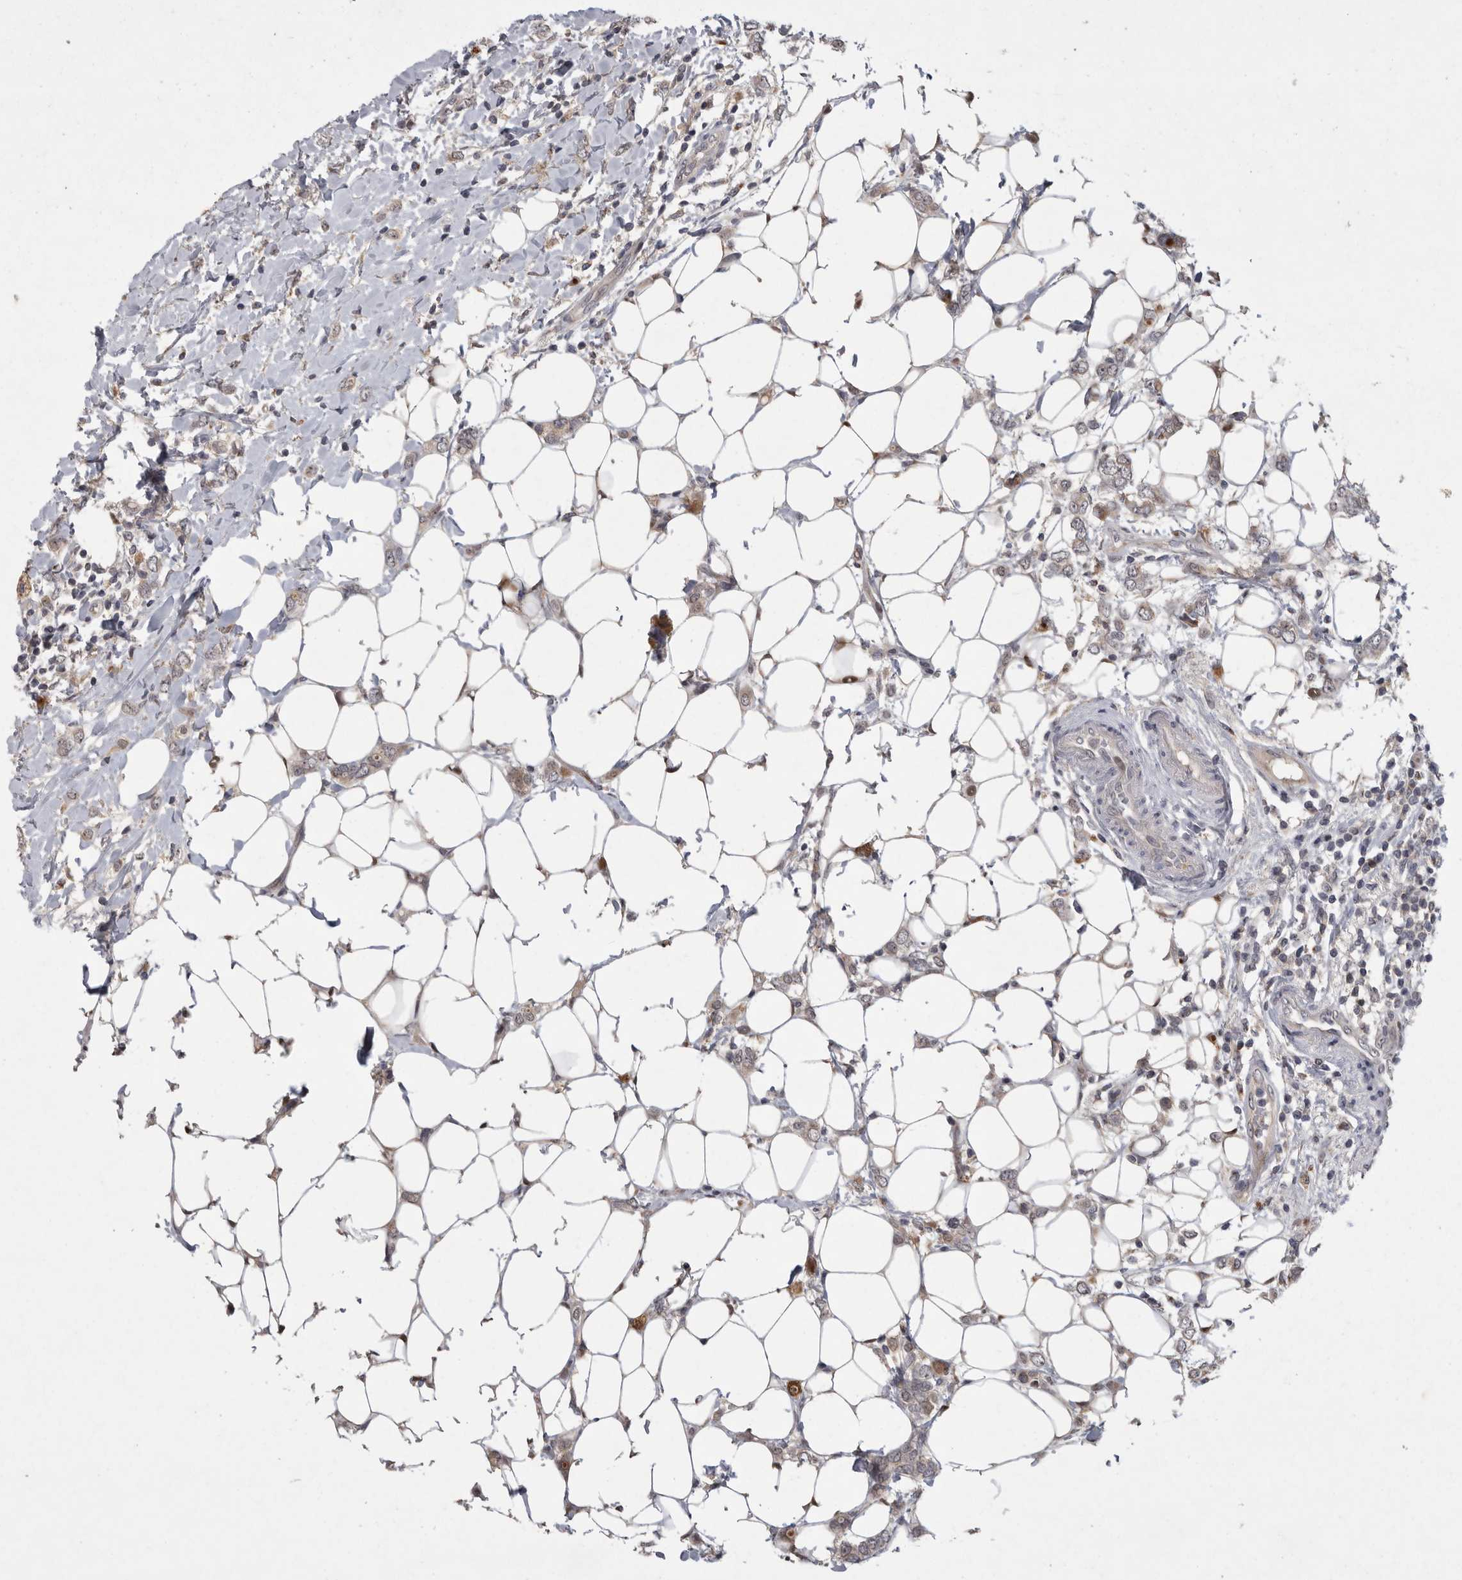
{"staining": {"intensity": "weak", "quantity": ">75%", "location": "cytoplasmic/membranous"}, "tissue": "breast cancer", "cell_type": "Tumor cells", "image_type": "cancer", "snomed": [{"axis": "morphology", "description": "Normal tissue, NOS"}, {"axis": "morphology", "description": "Lobular carcinoma"}, {"axis": "topography", "description": "Breast"}], "caption": "Brown immunohistochemical staining in human breast cancer (lobular carcinoma) reveals weak cytoplasmic/membranous positivity in about >75% of tumor cells. The staining was performed using DAB (3,3'-diaminobenzidine), with brown indicating positive protein expression. Nuclei are stained blue with hematoxylin.", "gene": "MAN2A1", "patient": {"sex": "female", "age": 47}}